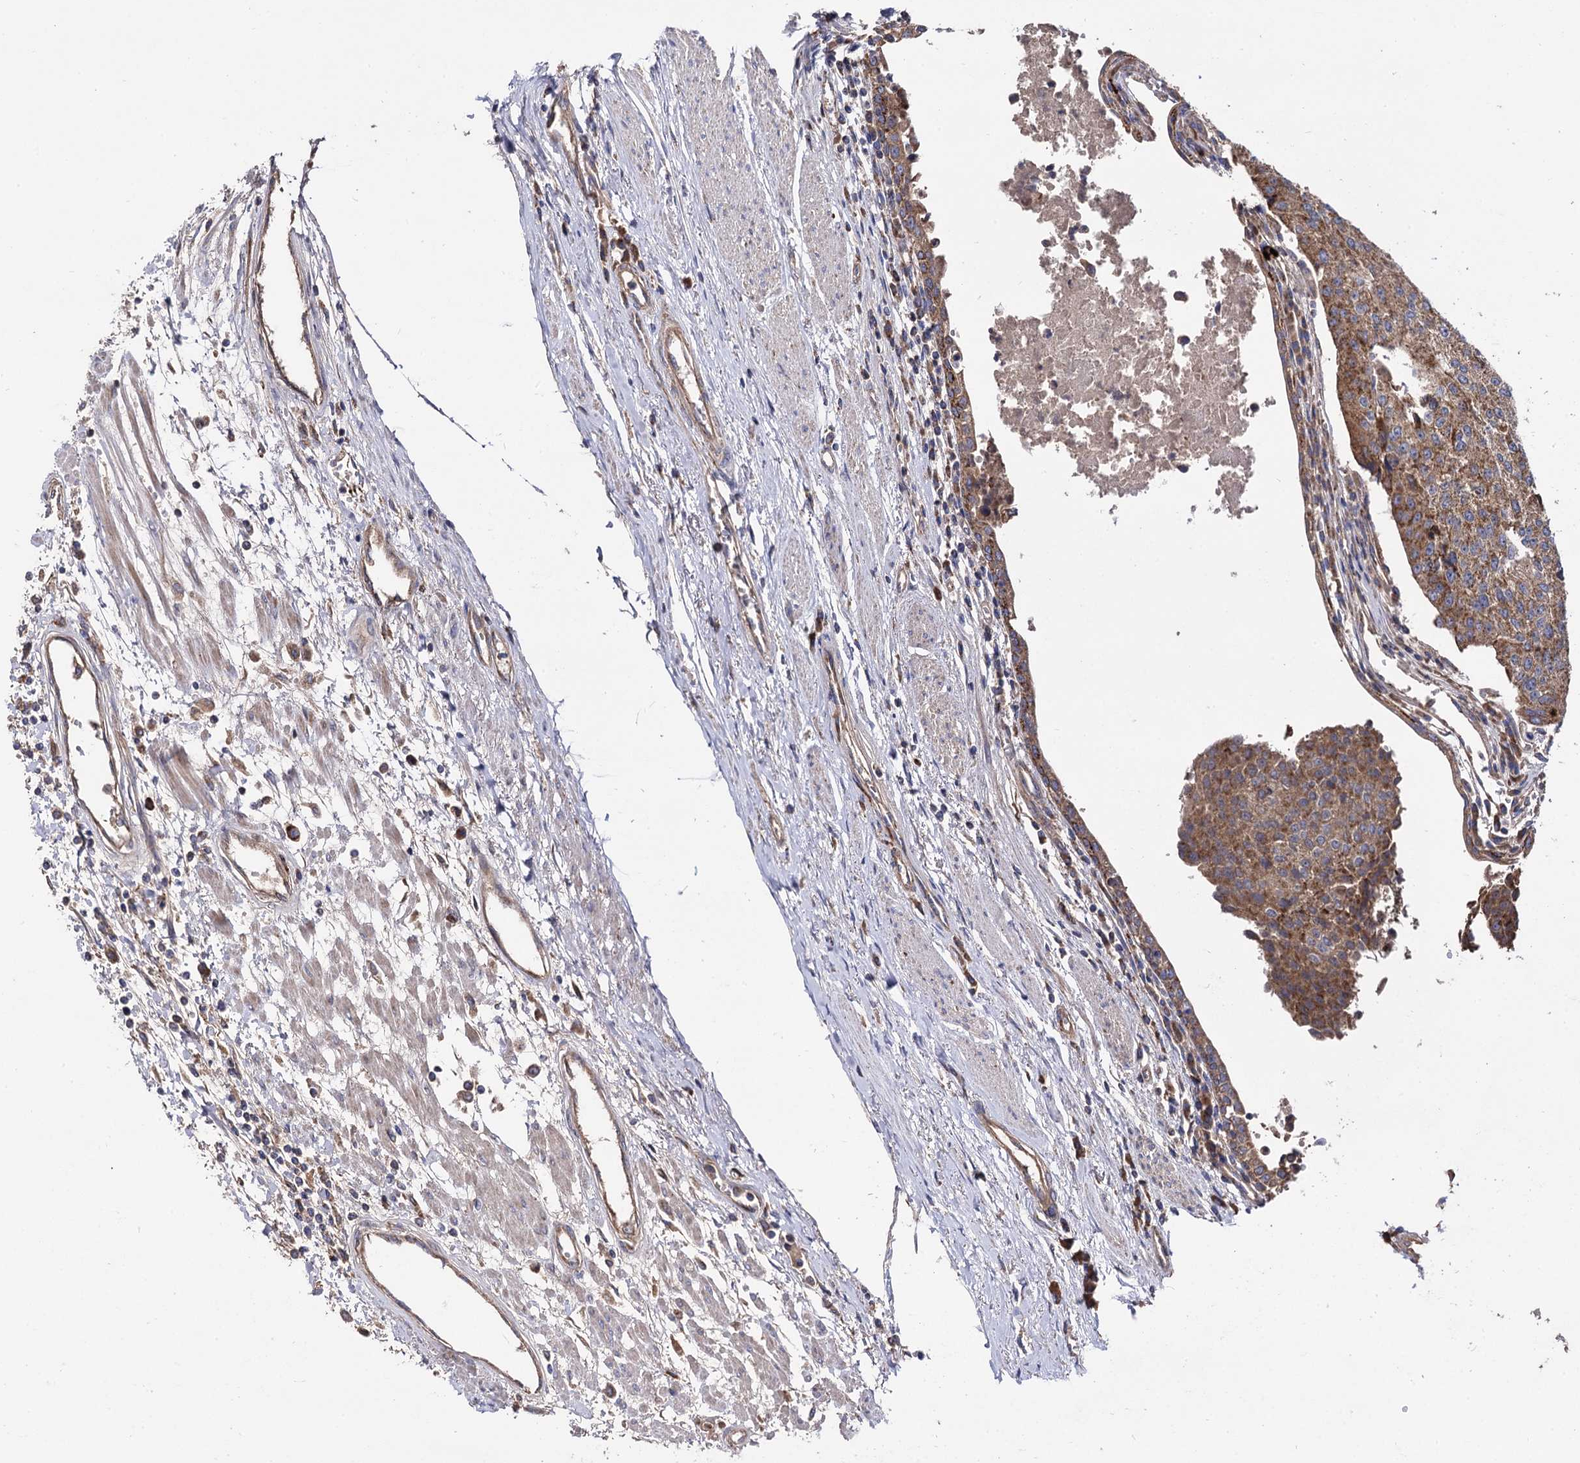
{"staining": {"intensity": "moderate", "quantity": ">75%", "location": "cytoplasmic/membranous"}, "tissue": "urothelial cancer", "cell_type": "Tumor cells", "image_type": "cancer", "snomed": [{"axis": "morphology", "description": "Urothelial carcinoma, High grade"}, {"axis": "topography", "description": "Urinary bladder"}], "caption": "This image displays IHC staining of human urothelial cancer, with medium moderate cytoplasmic/membranous positivity in approximately >75% of tumor cells.", "gene": "IQCH", "patient": {"sex": "female", "age": 85}}